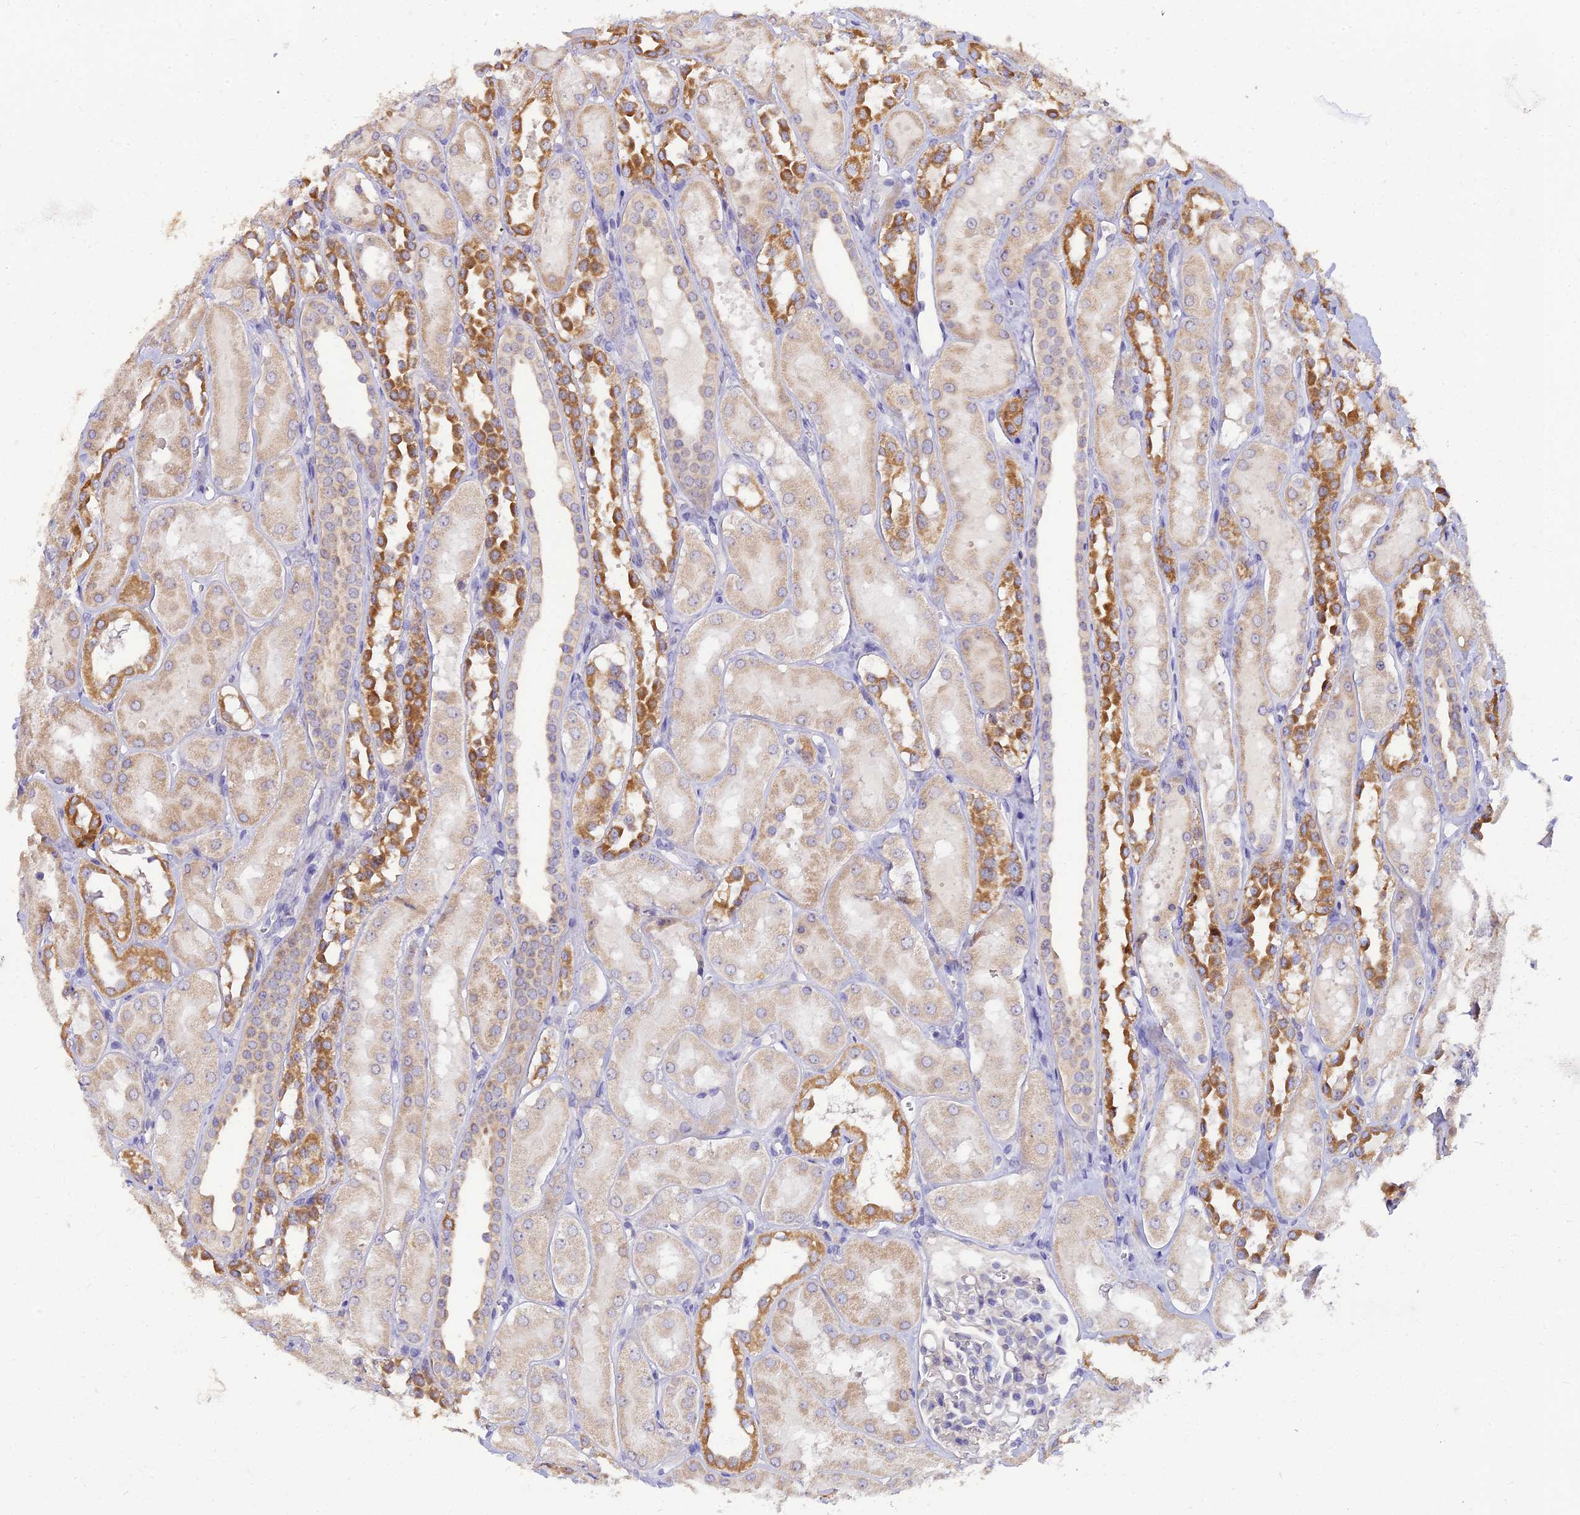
{"staining": {"intensity": "negative", "quantity": "none", "location": "none"}, "tissue": "kidney", "cell_type": "Cells in glomeruli", "image_type": "normal", "snomed": [{"axis": "morphology", "description": "Normal tissue, NOS"}, {"axis": "topography", "description": "Kidney"}, {"axis": "topography", "description": "Urinary bladder"}], "caption": "High power microscopy image of an immunohistochemistry image of normal kidney, revealing no significant expression in cells in glomeruli.", "gene": "ARL8A", "patient": {"sex": "male", "age": 16}}